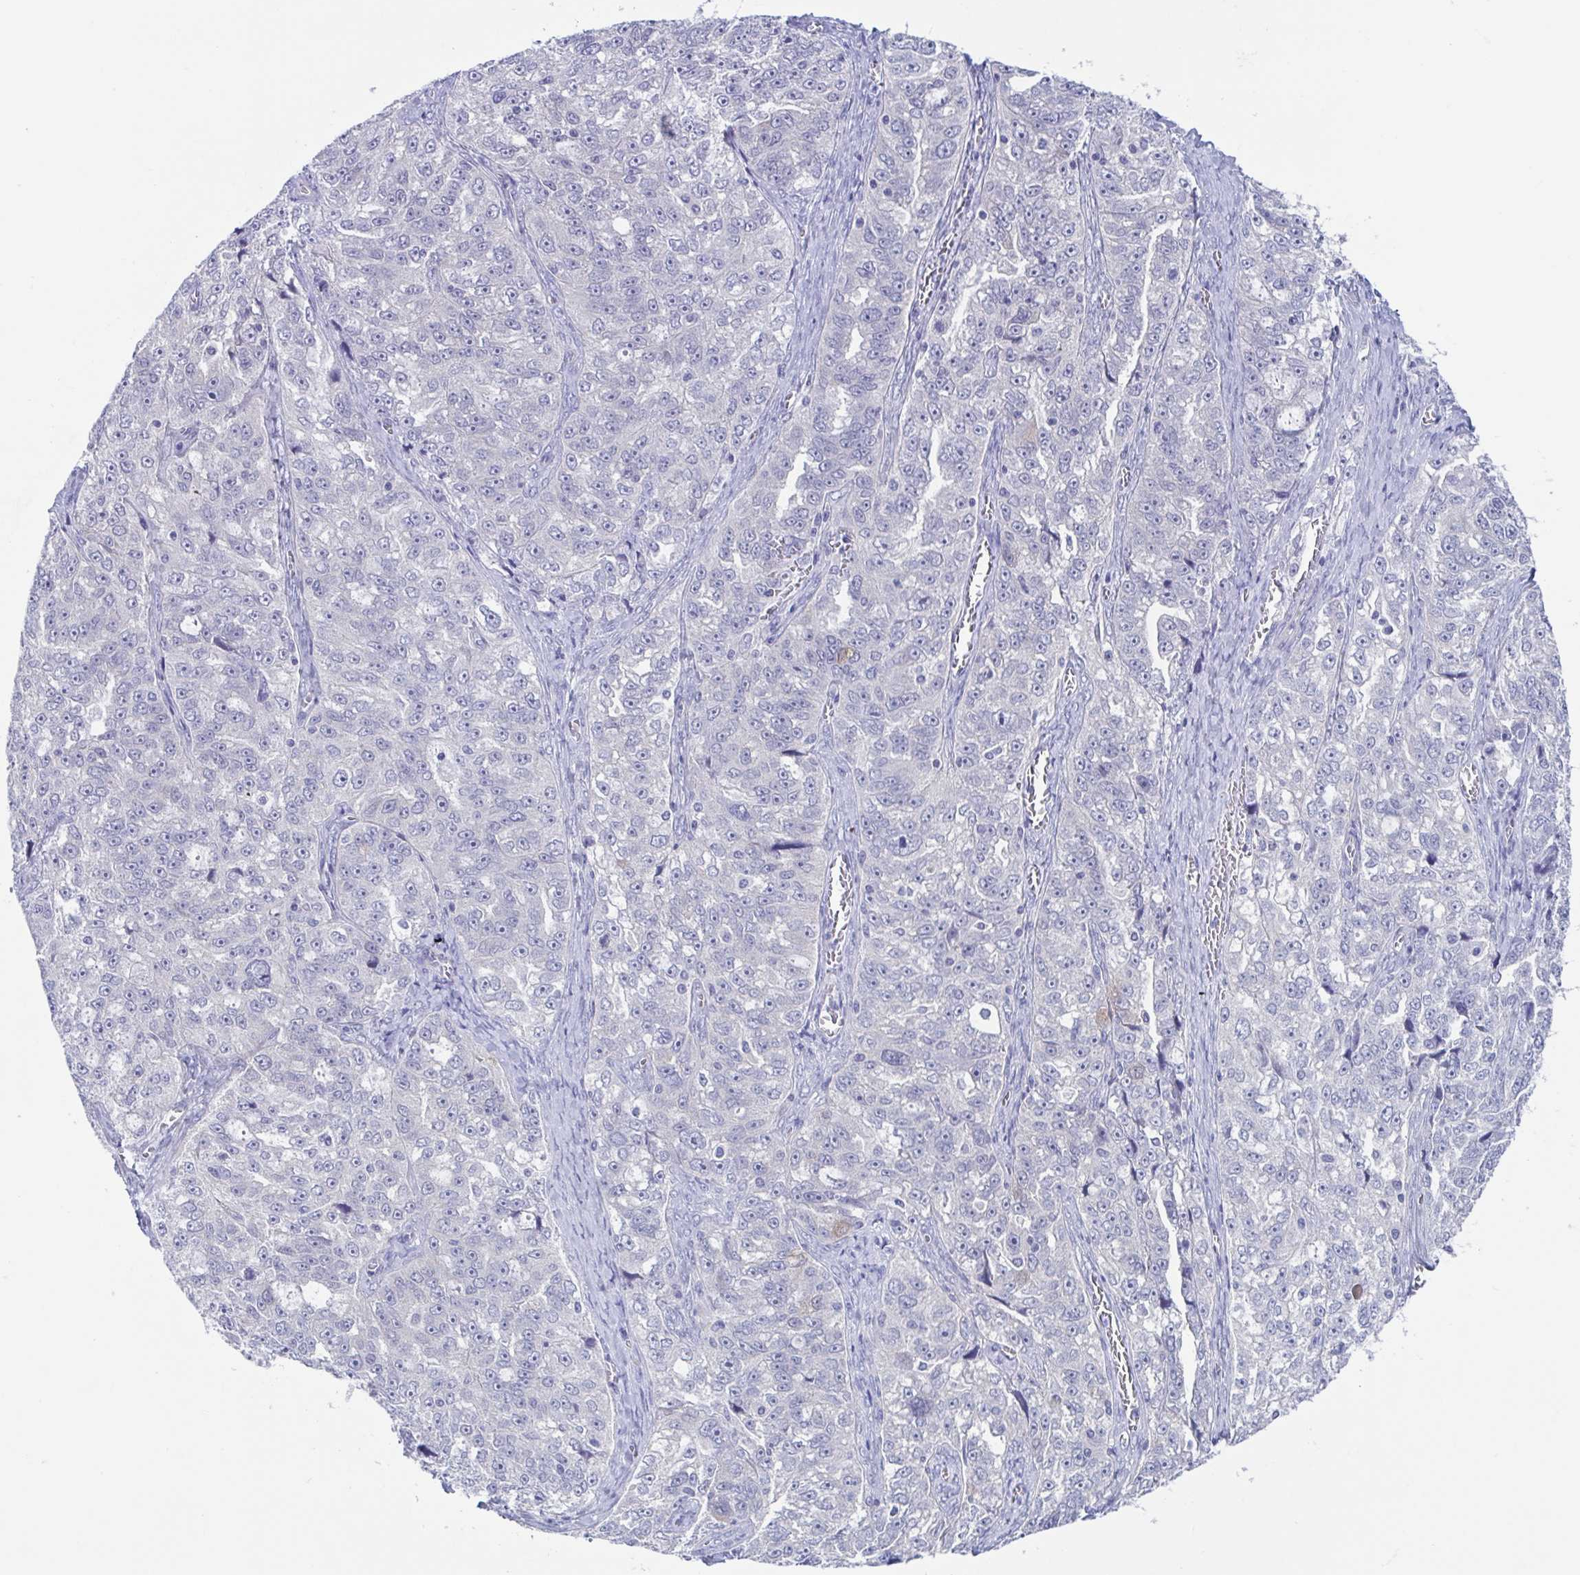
{"staining": {"intensity": "negative", "quantity": "none", "location": "none"}, "tissue": "ovarian cancer", "cell_type": "Tumor cells", "image_type": "cancer", "snomed": [{"axis": "morphology", "description": "Cystadenocarcinoma, serous, NOS"}, {"axis": "topography", "description": "Ovary"}], "caption": "Tumor cells are negative for brown protein staining in serous cystadenocarcinoma (ovarian).", "gene": "TEX12", "patient": {"sex": "female", "age": 51}}